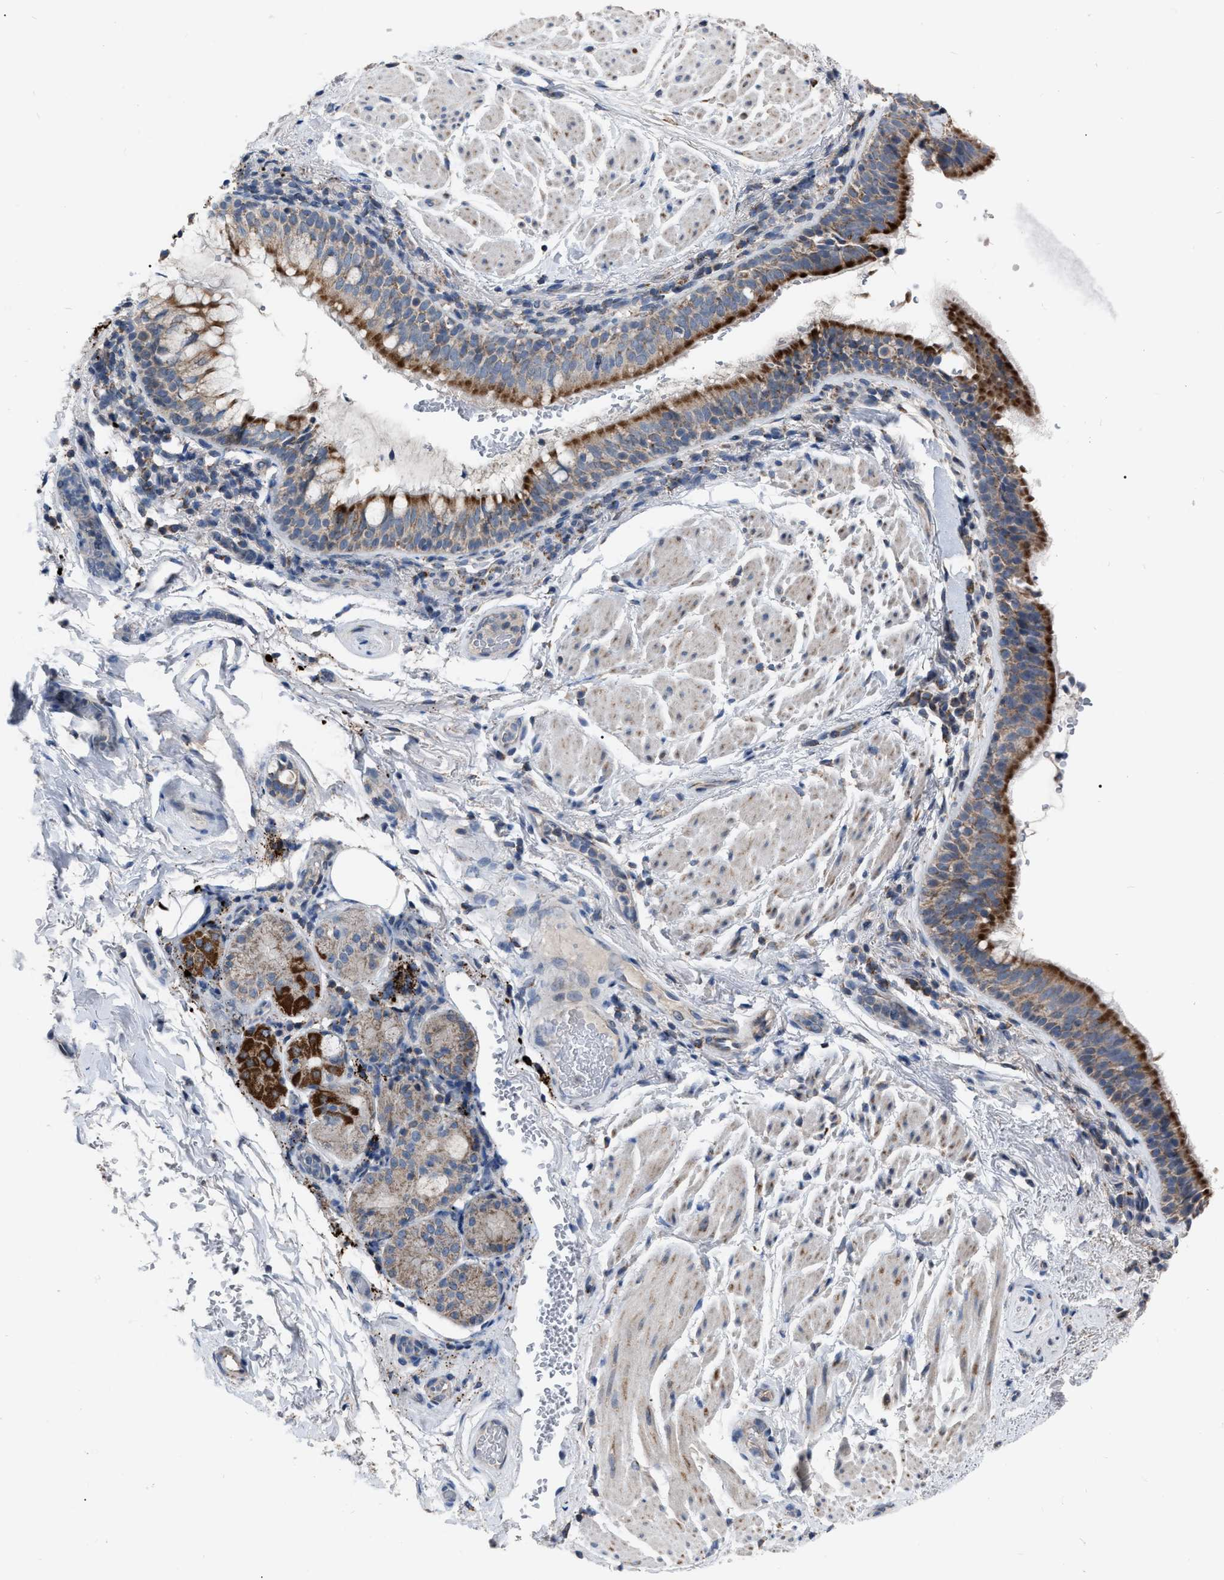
{"staining": {"intensity": "moderate", "quantity": ">75%", "location": "cytoplasmic/membranous"}, "tissue": "bronchus", "cell_type": "Respiratory epithelial cells", "image_type": "normal", "snomed": [{"axis": "morphology", "description": "Normal tissue, NOS"}, {"axis": "morphology", "description": "Inflammation, NOS"}, {"axis": "topography", "description": "Cartilage tissue"}, {"axis": "topography", "description": "Bronchus"}], "caption": "This photomicrograph shows immunohistochemistry staining of unremarkable bronchus, with medium moderate cytoplasmic/membranous staining in about >75% of respiratory epithelial cells.", "gene": "DDX56", "patient": {"sex": "male", "age": 77}}